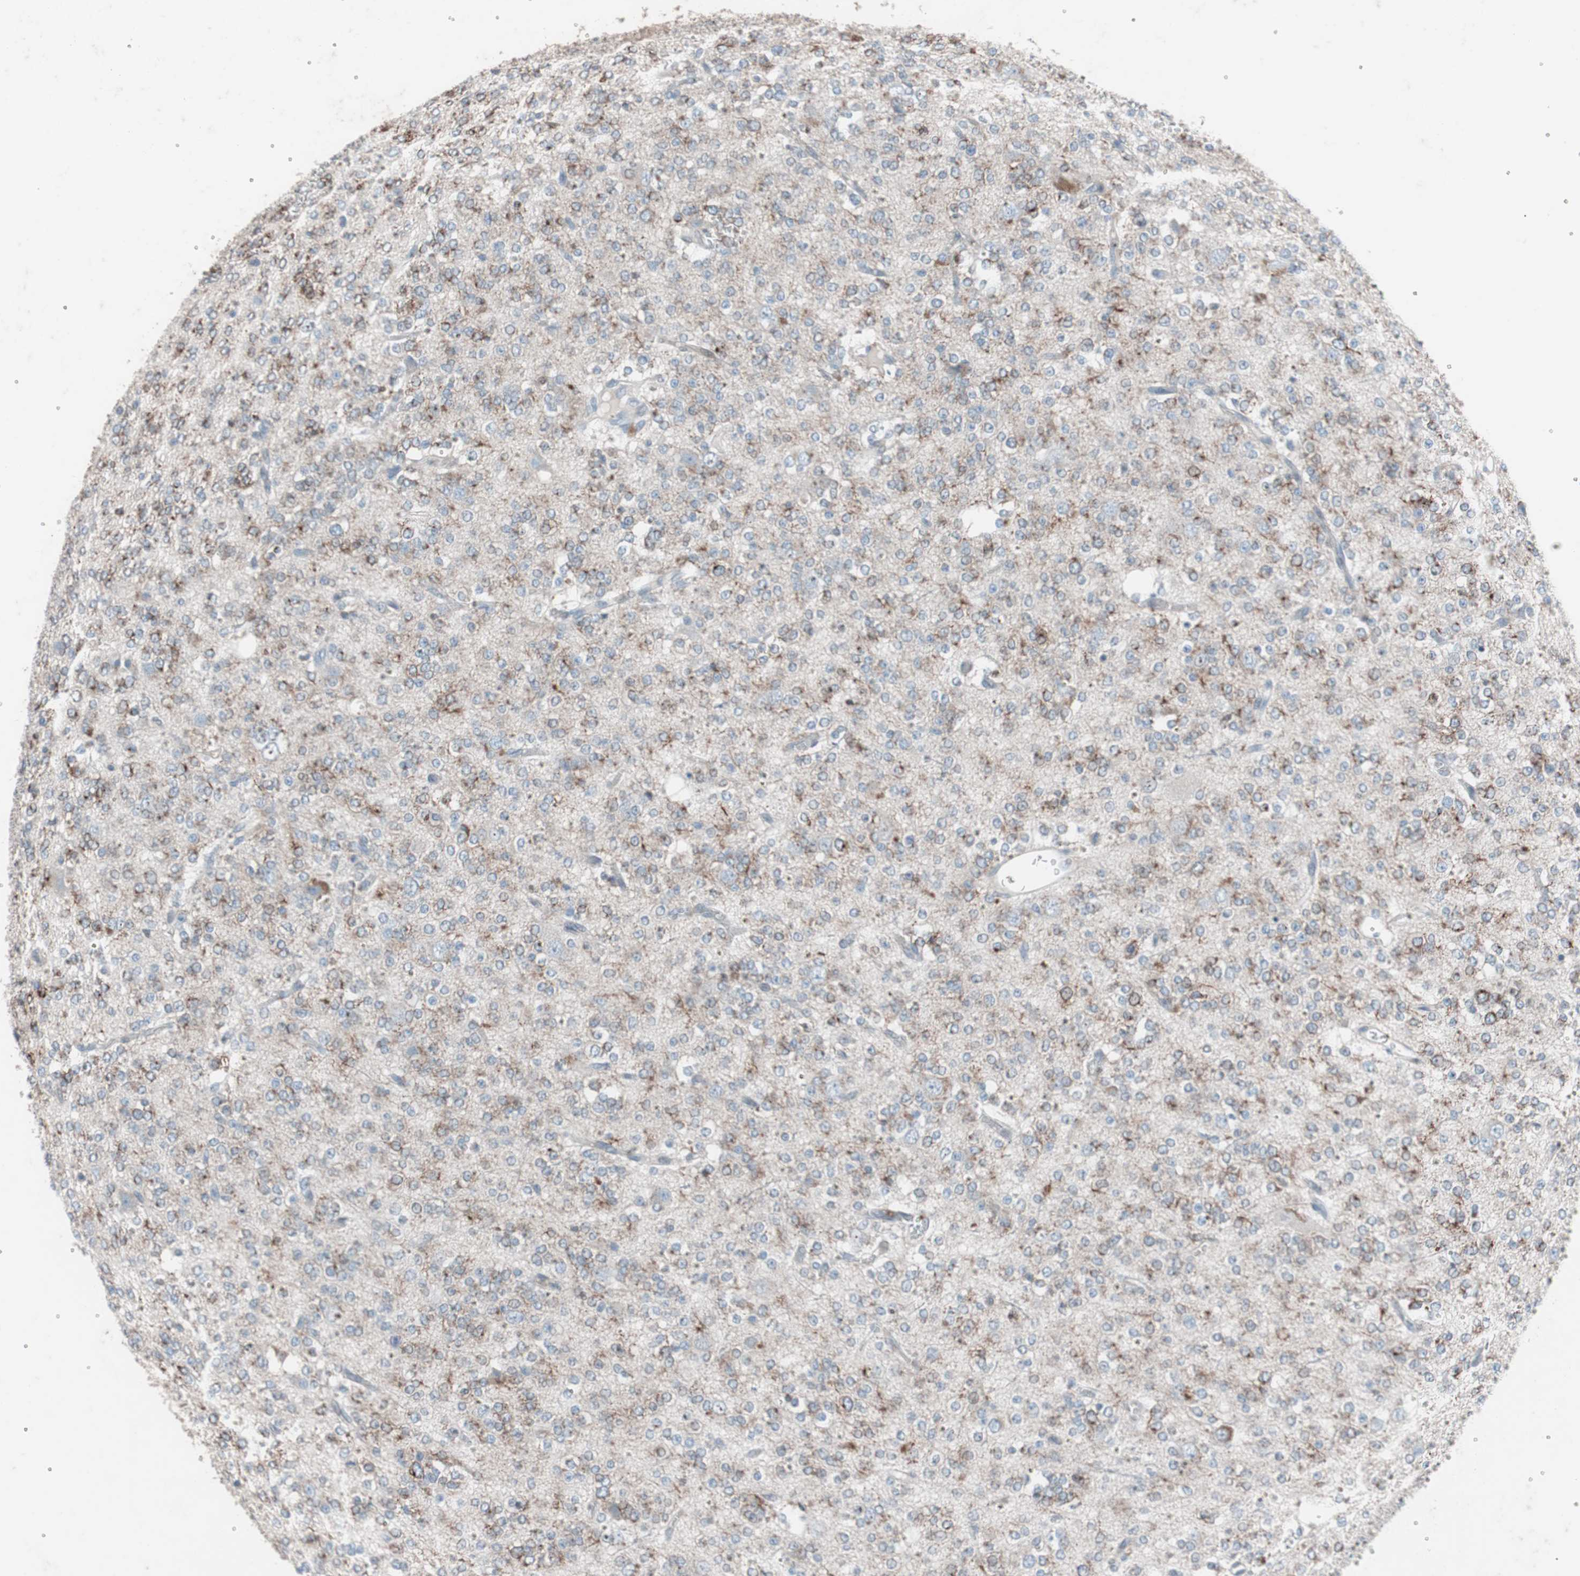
{"staining": {"intensity": "weak", "quantity": "25%-75%", "location": "cytoplasmic/membranous"}, "tissue": "glioma", "cell_type": "Tumor cells", "image_type": "cancer", "snomed": [{"axis": "morphology", "description": "Glioma, malignant, Low grade"}, {"axis": "topography", "description": "Brain"}], "caption": "Weak cytoplasmic/membranous staining for a protein is present in about 25%-75% of tumor cells of low-grade glioma (malignant) using immunohistochemistry.", "gene": "GRB7", "patient": {"sex": "male", "age": 38}}